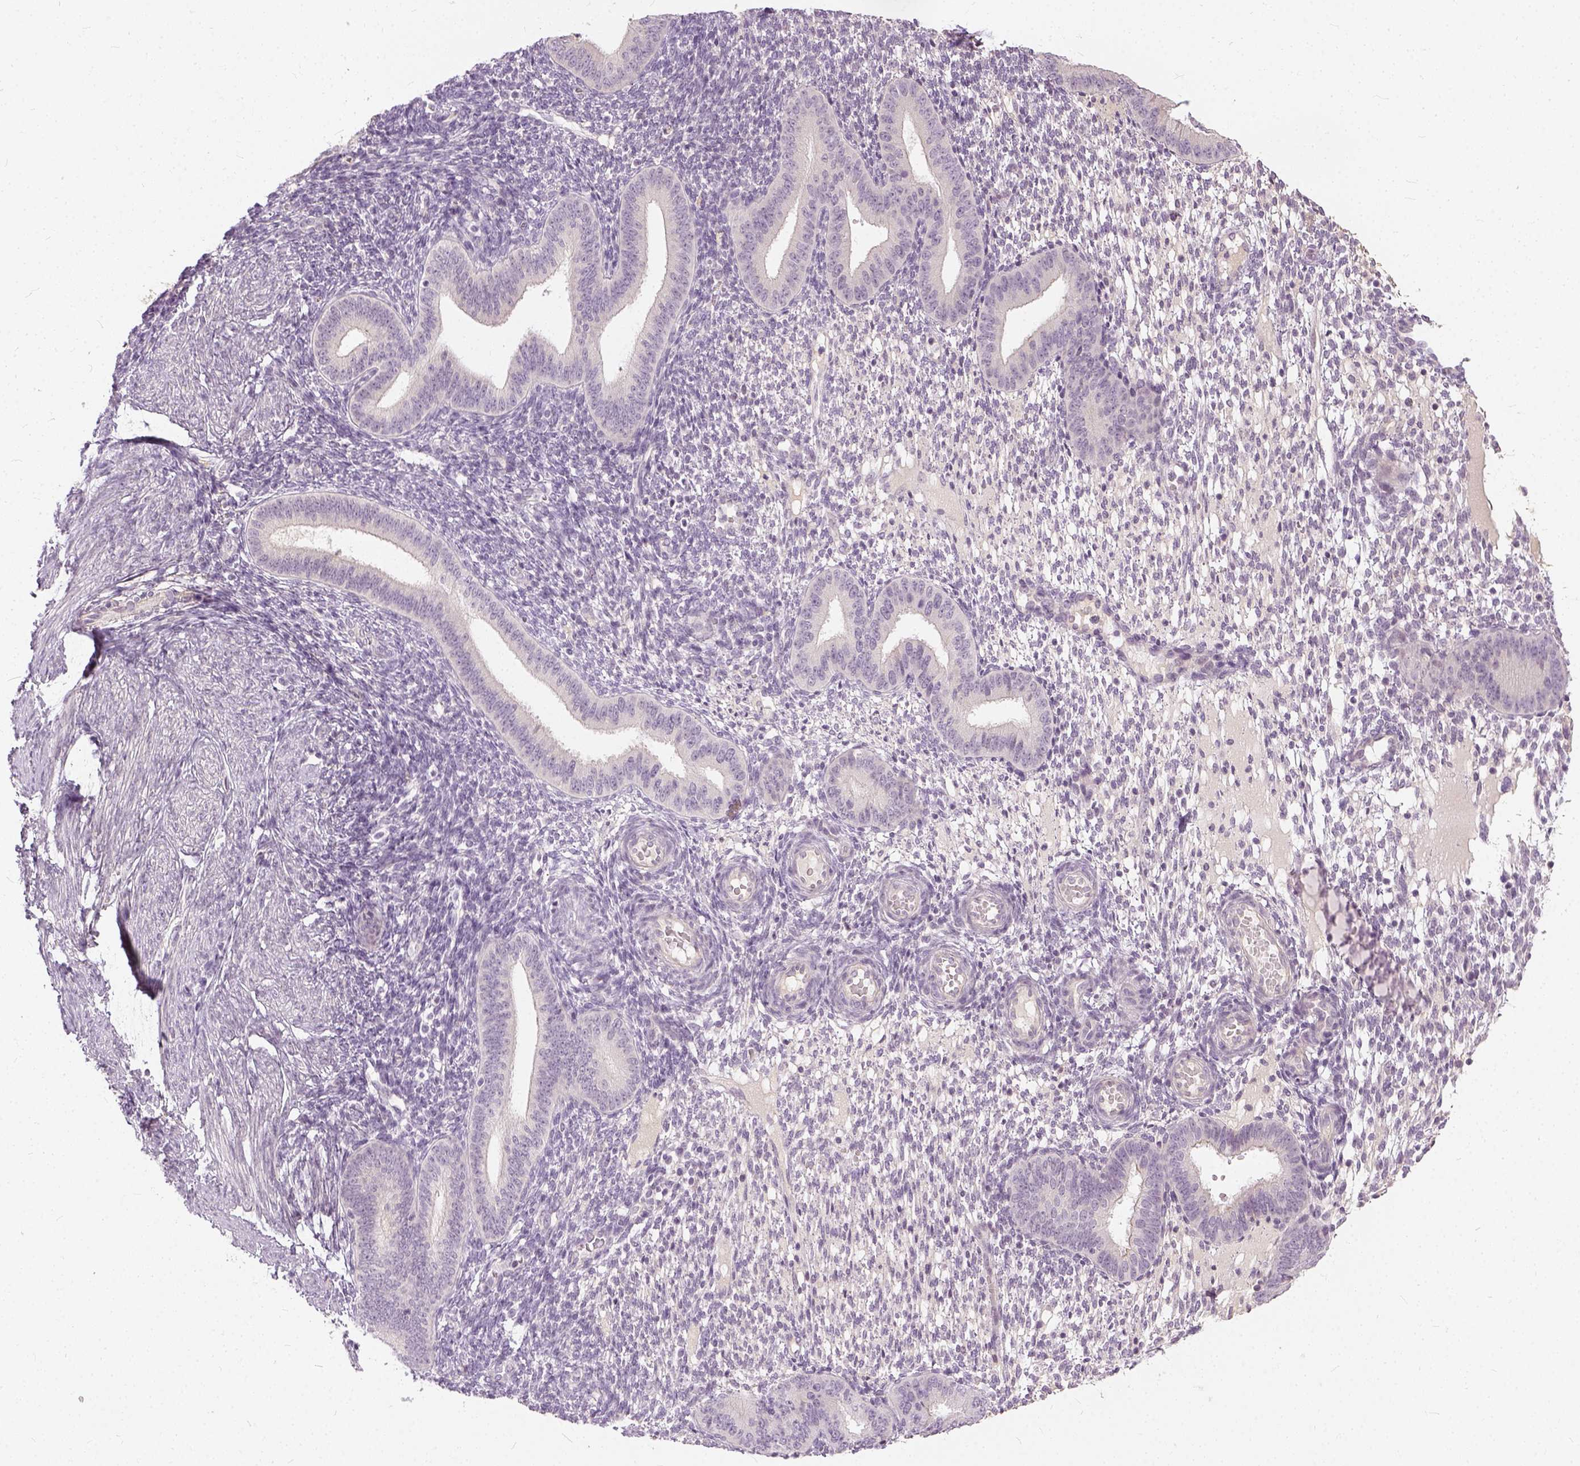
{"staining": {"intensity": "negative", "quantity": "none", "location": "none"}, "tissue": "endometrium", "cell_type": "Cells in endometrial stroma", "image_type": "normal", "snomed": [{"axis": "morphology", "description": "Normal tissue, NOS"}, {"axis": "topography", "description": "Endometrium"}], "caption": "A high-resolution micrograph shows immunohistochemistry staining of benign endometrium, which displays no significant expression in cells in endometrial stroma.", "gene": "ANO2", "patient": {"sex": "female", "age": 40}}